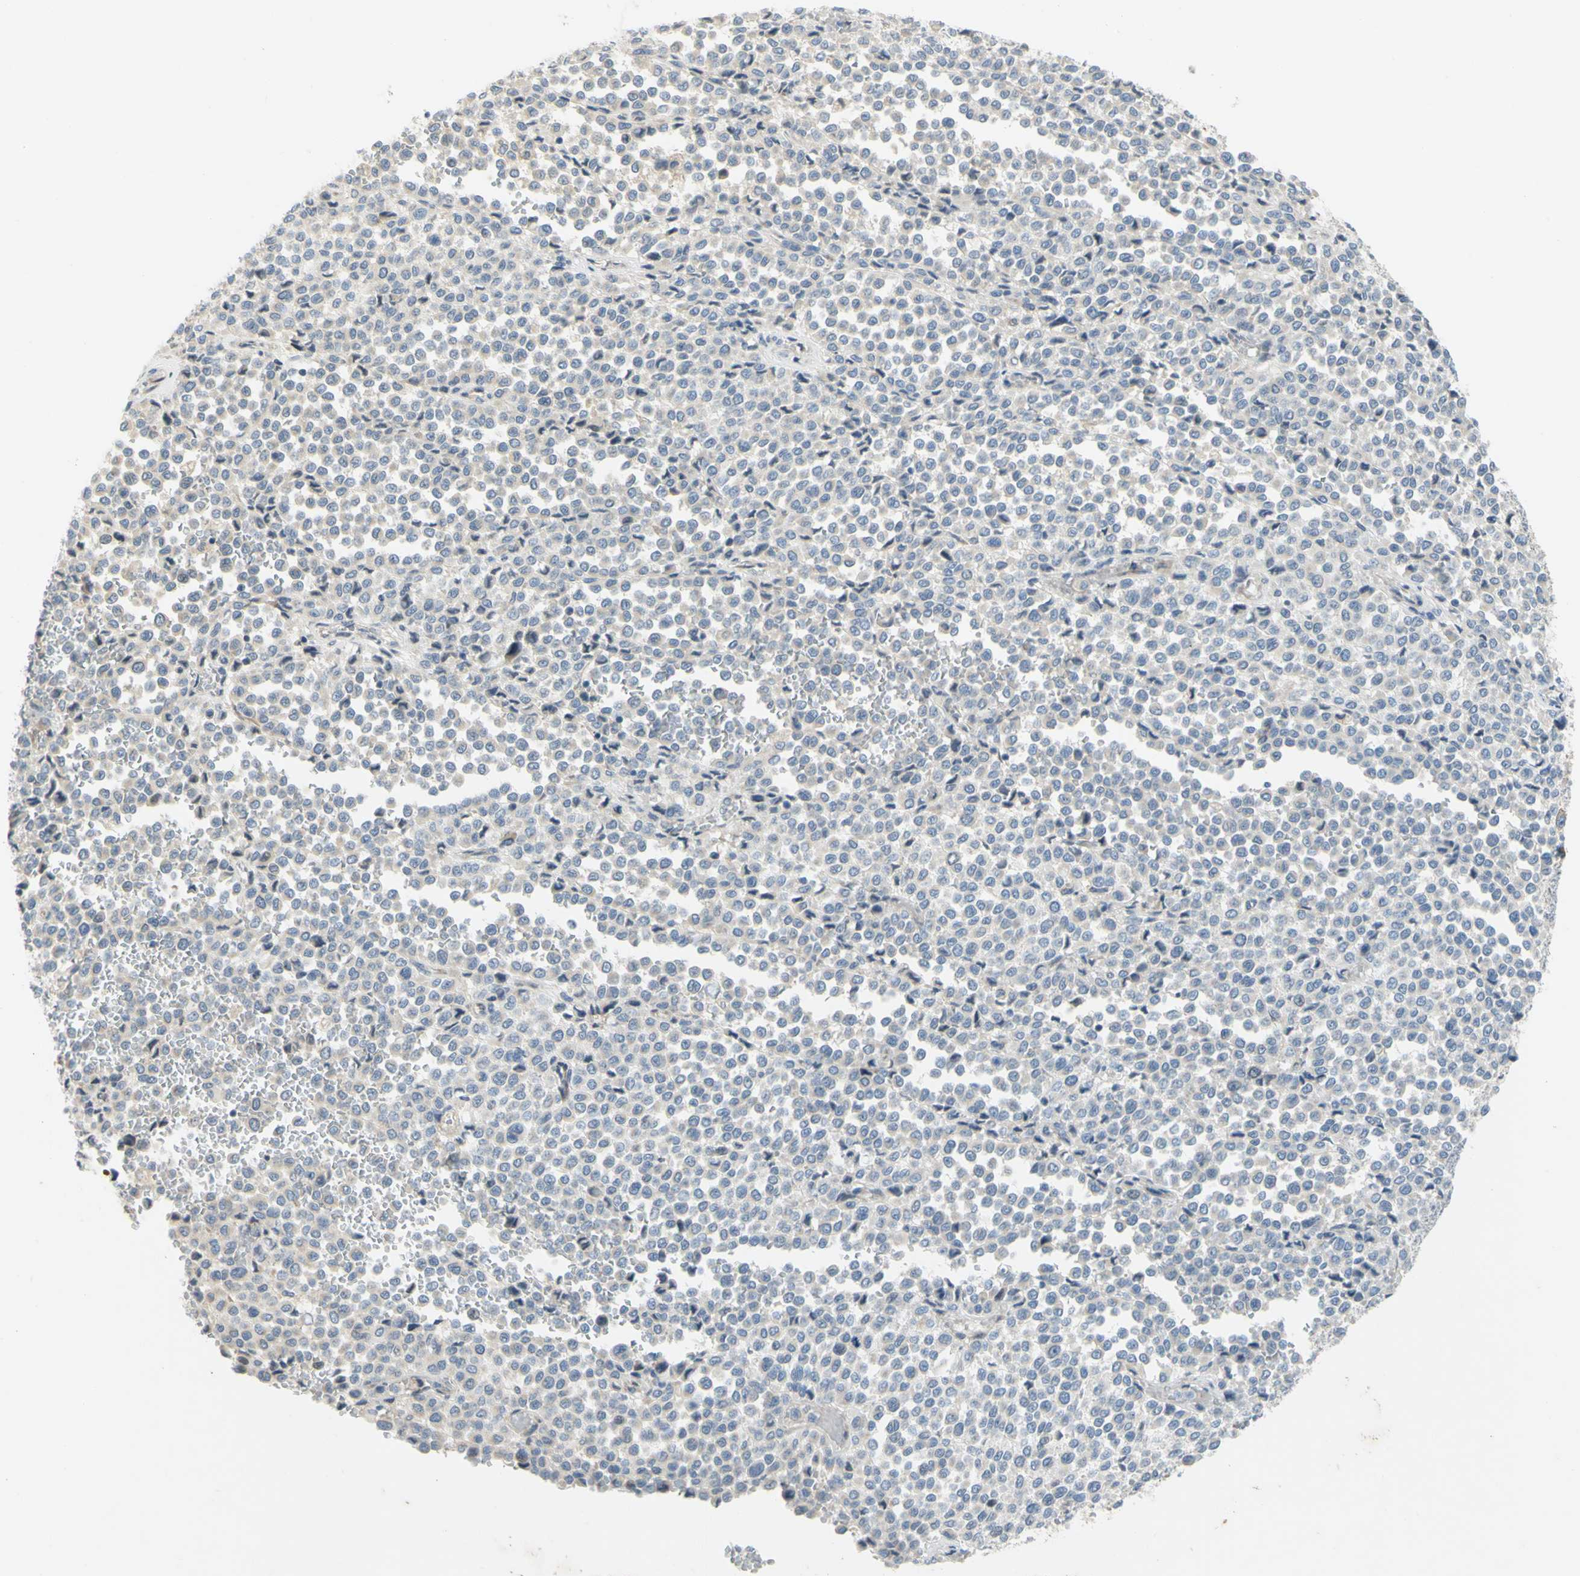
{"staining": {"intensity": "negative", "quantity": "none", "location": "none"}, "tissue": "melanoma", "cell_type": "Tumor cells", "image_type": "cancer", "snomed": [{"axis": "morphology", "description": "Malignant melanoma, Metastatic site"}, {"axis": "topography", "description": "Pancreas"}], "caption": "Protein analysis of melanoma shows no significant positivity in tumor cells. (DAB (3,3'-diaminobenzidine) immunohistochemistry (IHC), high magnification).", "gene": "CCNB2", "patient": {"sex": "female", "age": 30}}